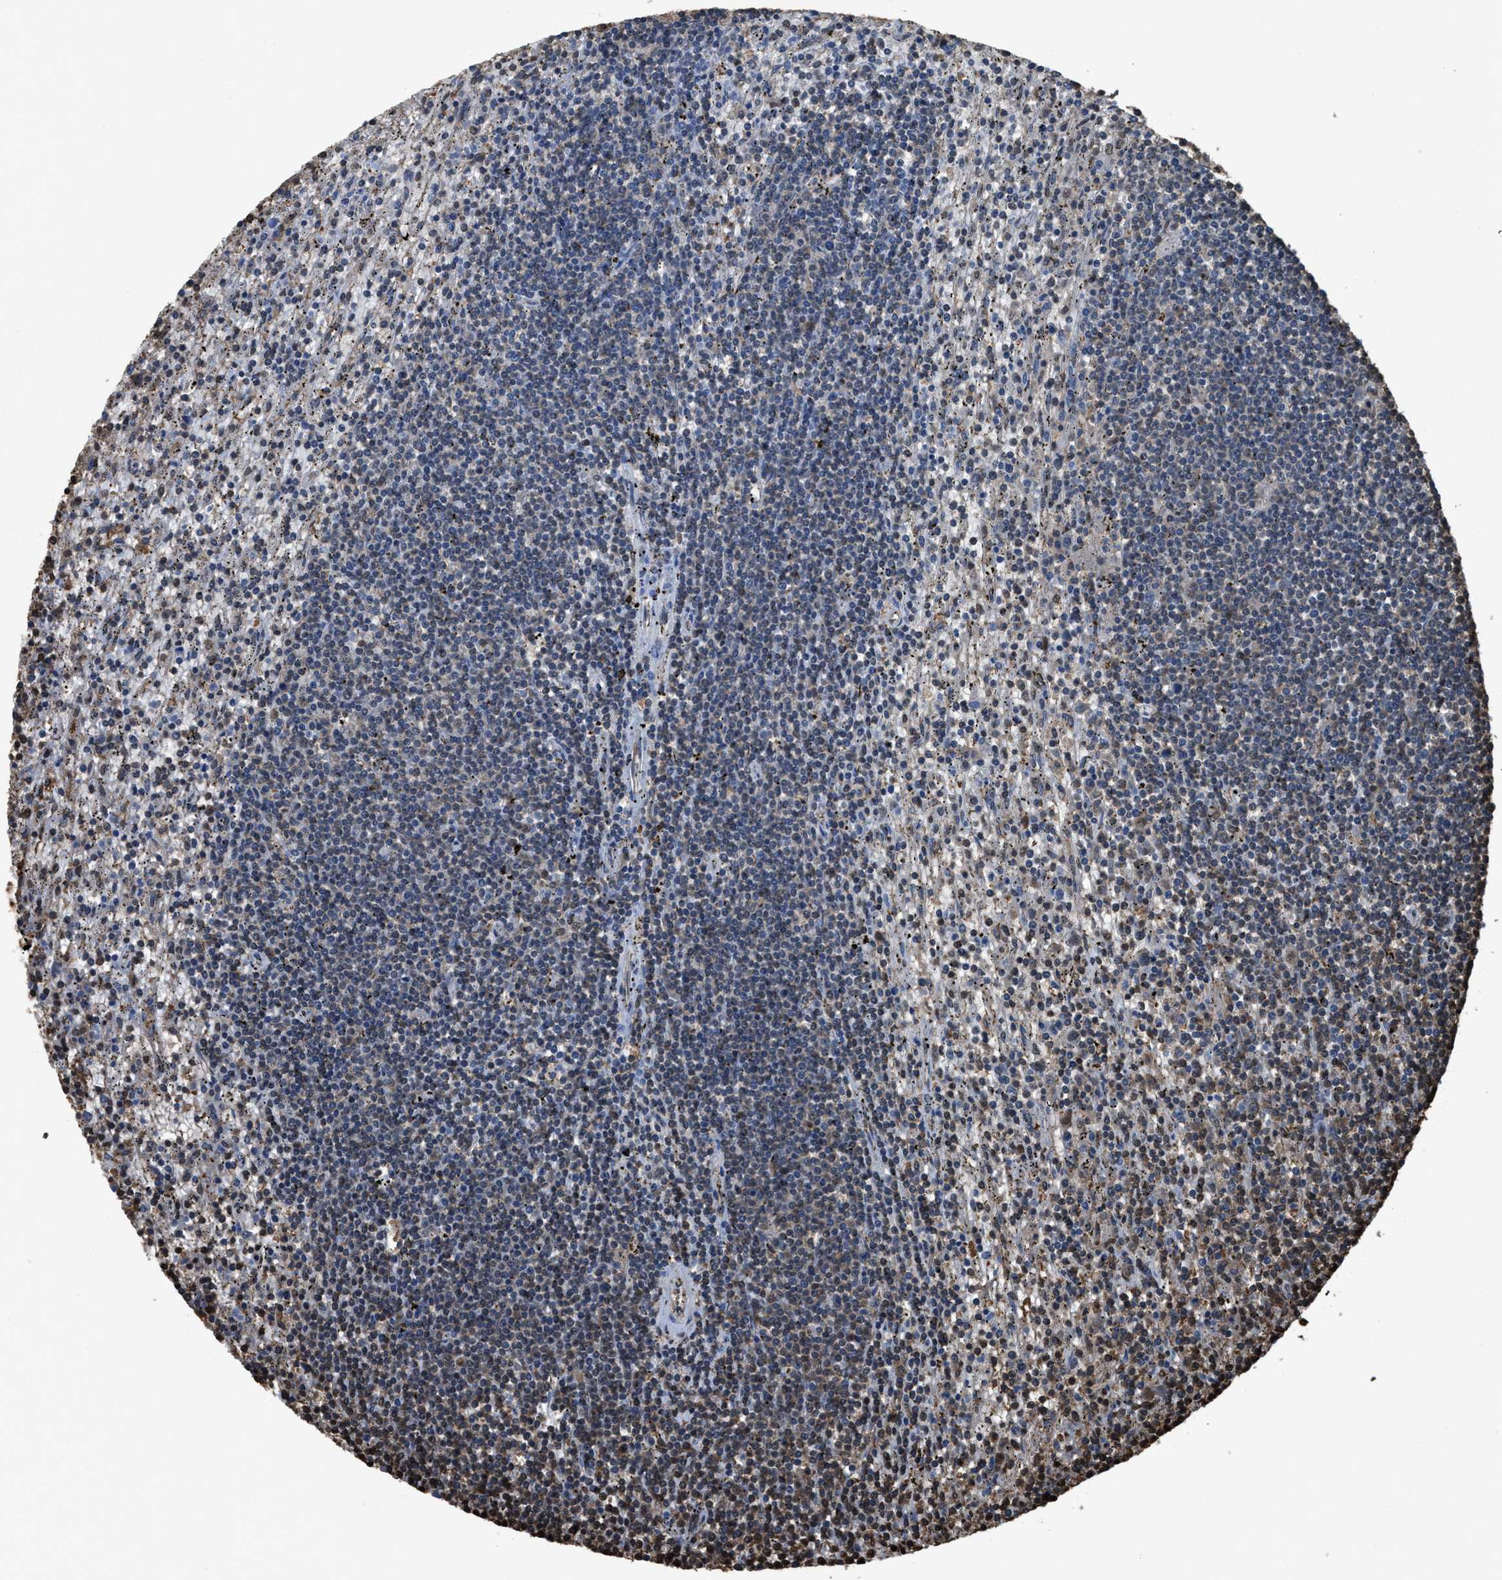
{"staining": {"intensity": "negative", "quantity": "none", "location": "none"}, "tissue": "lymphoma", "cell_type": "Tumor cells", "image_type": "cancer", "snomed": [{"axis": "morphology", "description": "Malignant lymphoma, non-Hodgkin's type, Low grade"}, {"axis": "topography", "description": "Spleen"}], "caption": "Histopathology image shows no protein staining in tumor cells of lymphoma tissue. Brightfield microscopy of immunohistochemistry stained with DAB (brown) and hematoxylin (blue), captured at high magnification.", "gene": "FNTA", "patient": {"sex": "male", "age": 76}}